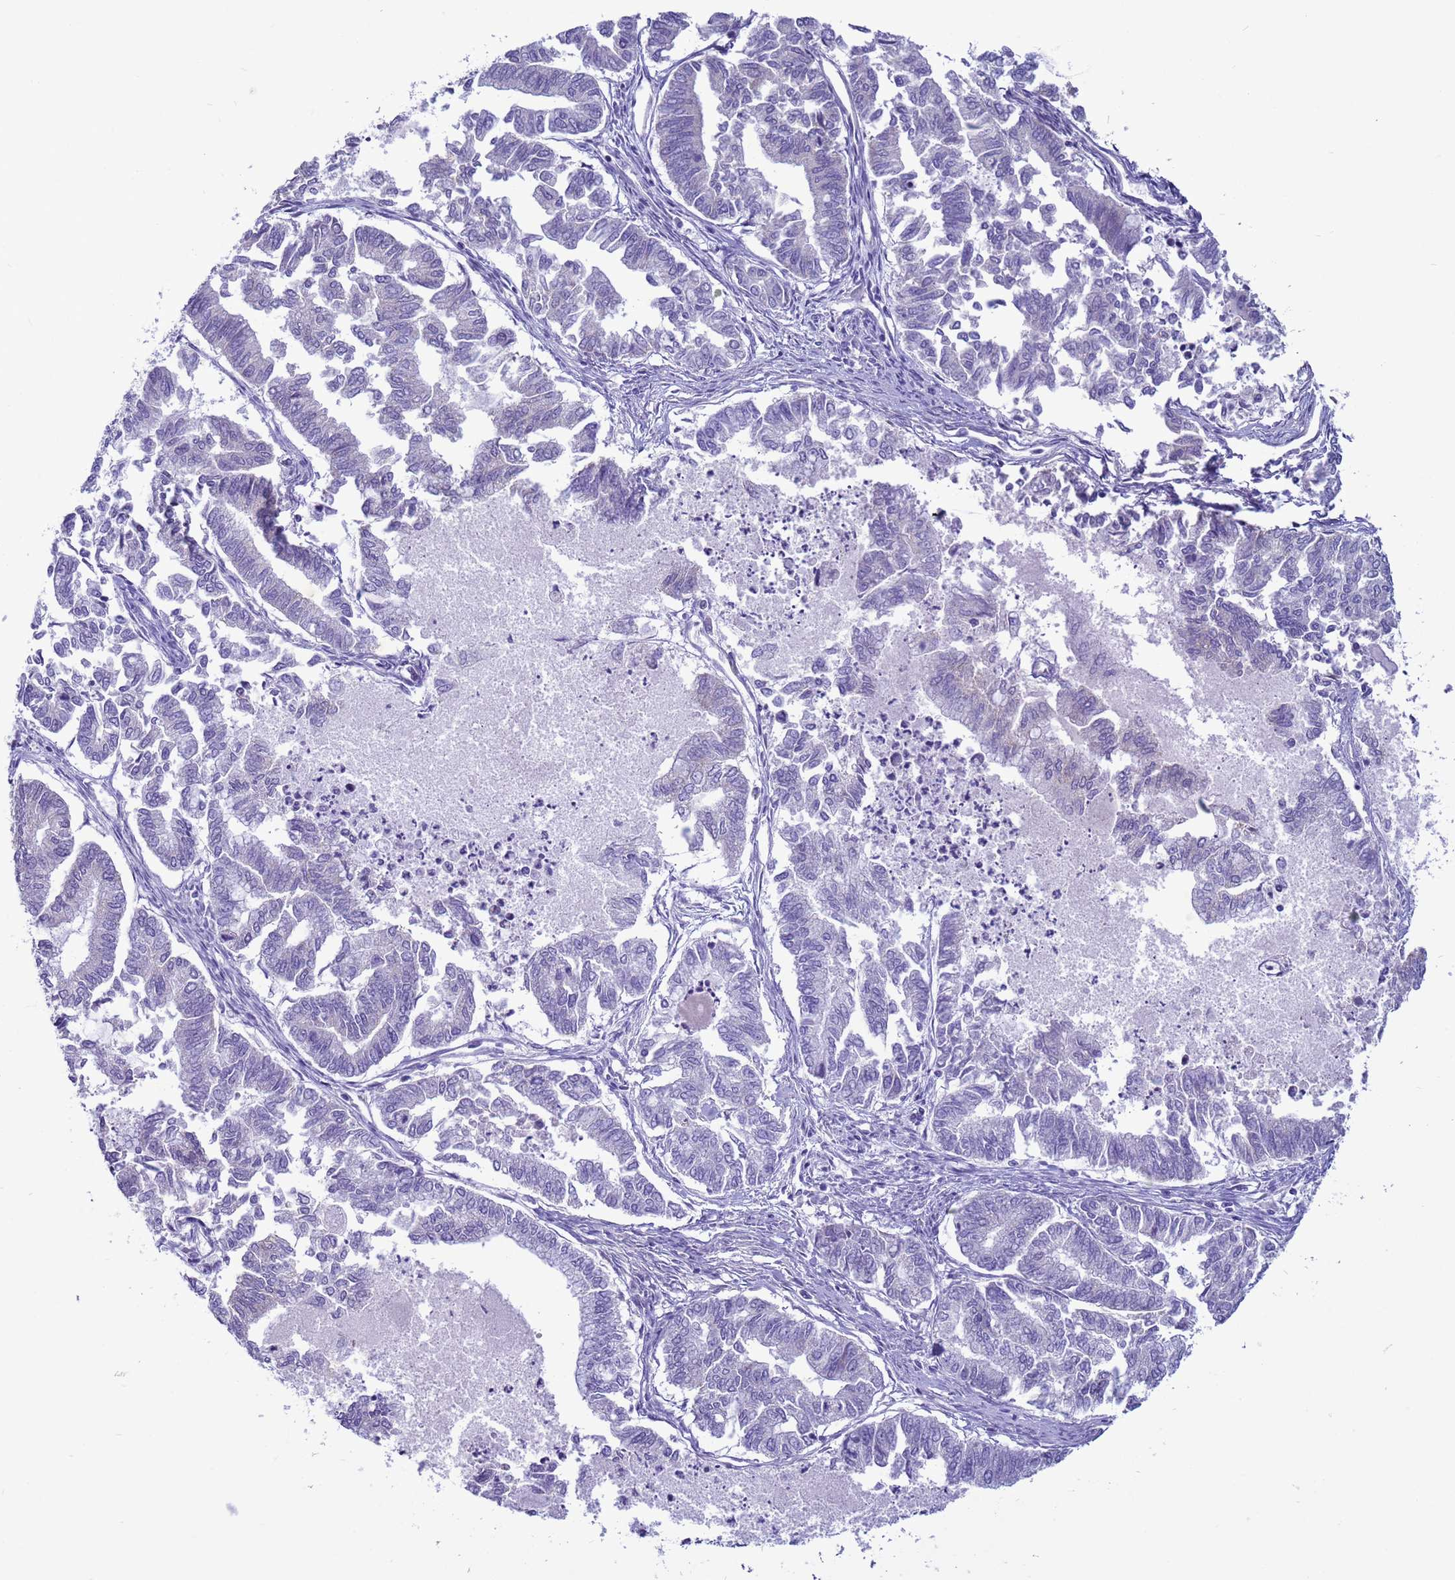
{"staining": {"intensity": "negative", "quantity": "none", "location": "none"}, "tissue": "endometrial cancer", "cell_type": "Tumor cells", "image_type": "cancer", "snomed": [{"axis": "morphology", "description": "Adenocarcinoma, NOS"}, {"axis": "topography", "description": "Endometrium"}], "caption": "High power microscopy image of an IHC micrograph of endometrial cancer, revealing no significant expression in tumor cells.", "gene": "NCALD", "patient": {"sex": "female", "age": 79}}